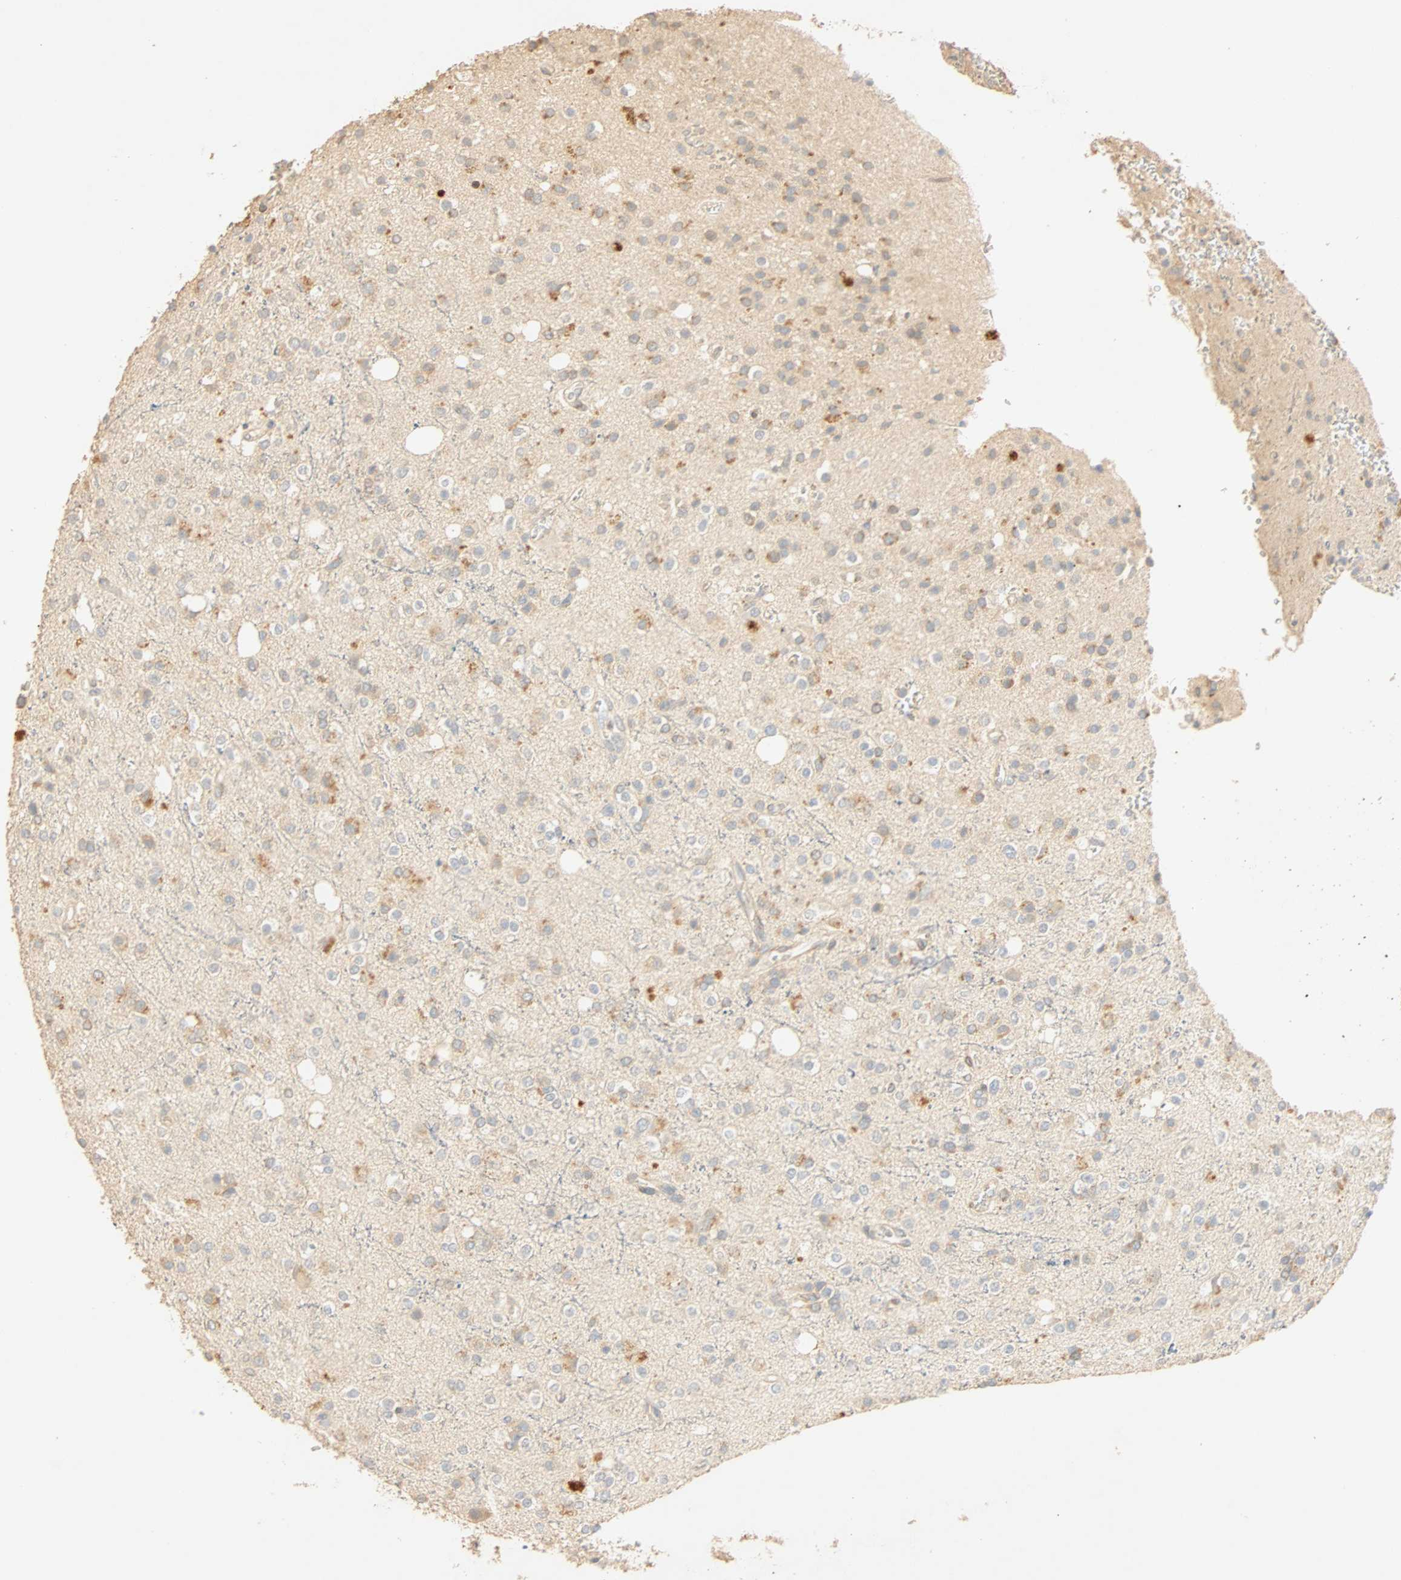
{"staining": {"intensity": "weak", "quantity": "25%-75%", "location": "cytoplasmic/membranous"}, "tissue": "glioma", "cell_type": "Tumor cells", "image_type": "cancer", "snomed": [{"axis": "morphology", "description": "Glioma, malignant, High grade"}, {"axis": "topography", "description": "Brain"}], "caption": "An image of human malignant glioma (high-grade) stained for a protein reveals weak cytoplasmic/membranous brown staining in tumor cells.", "gene": "SELENBP1", "patient": {"sex": "male", "age": 47}}